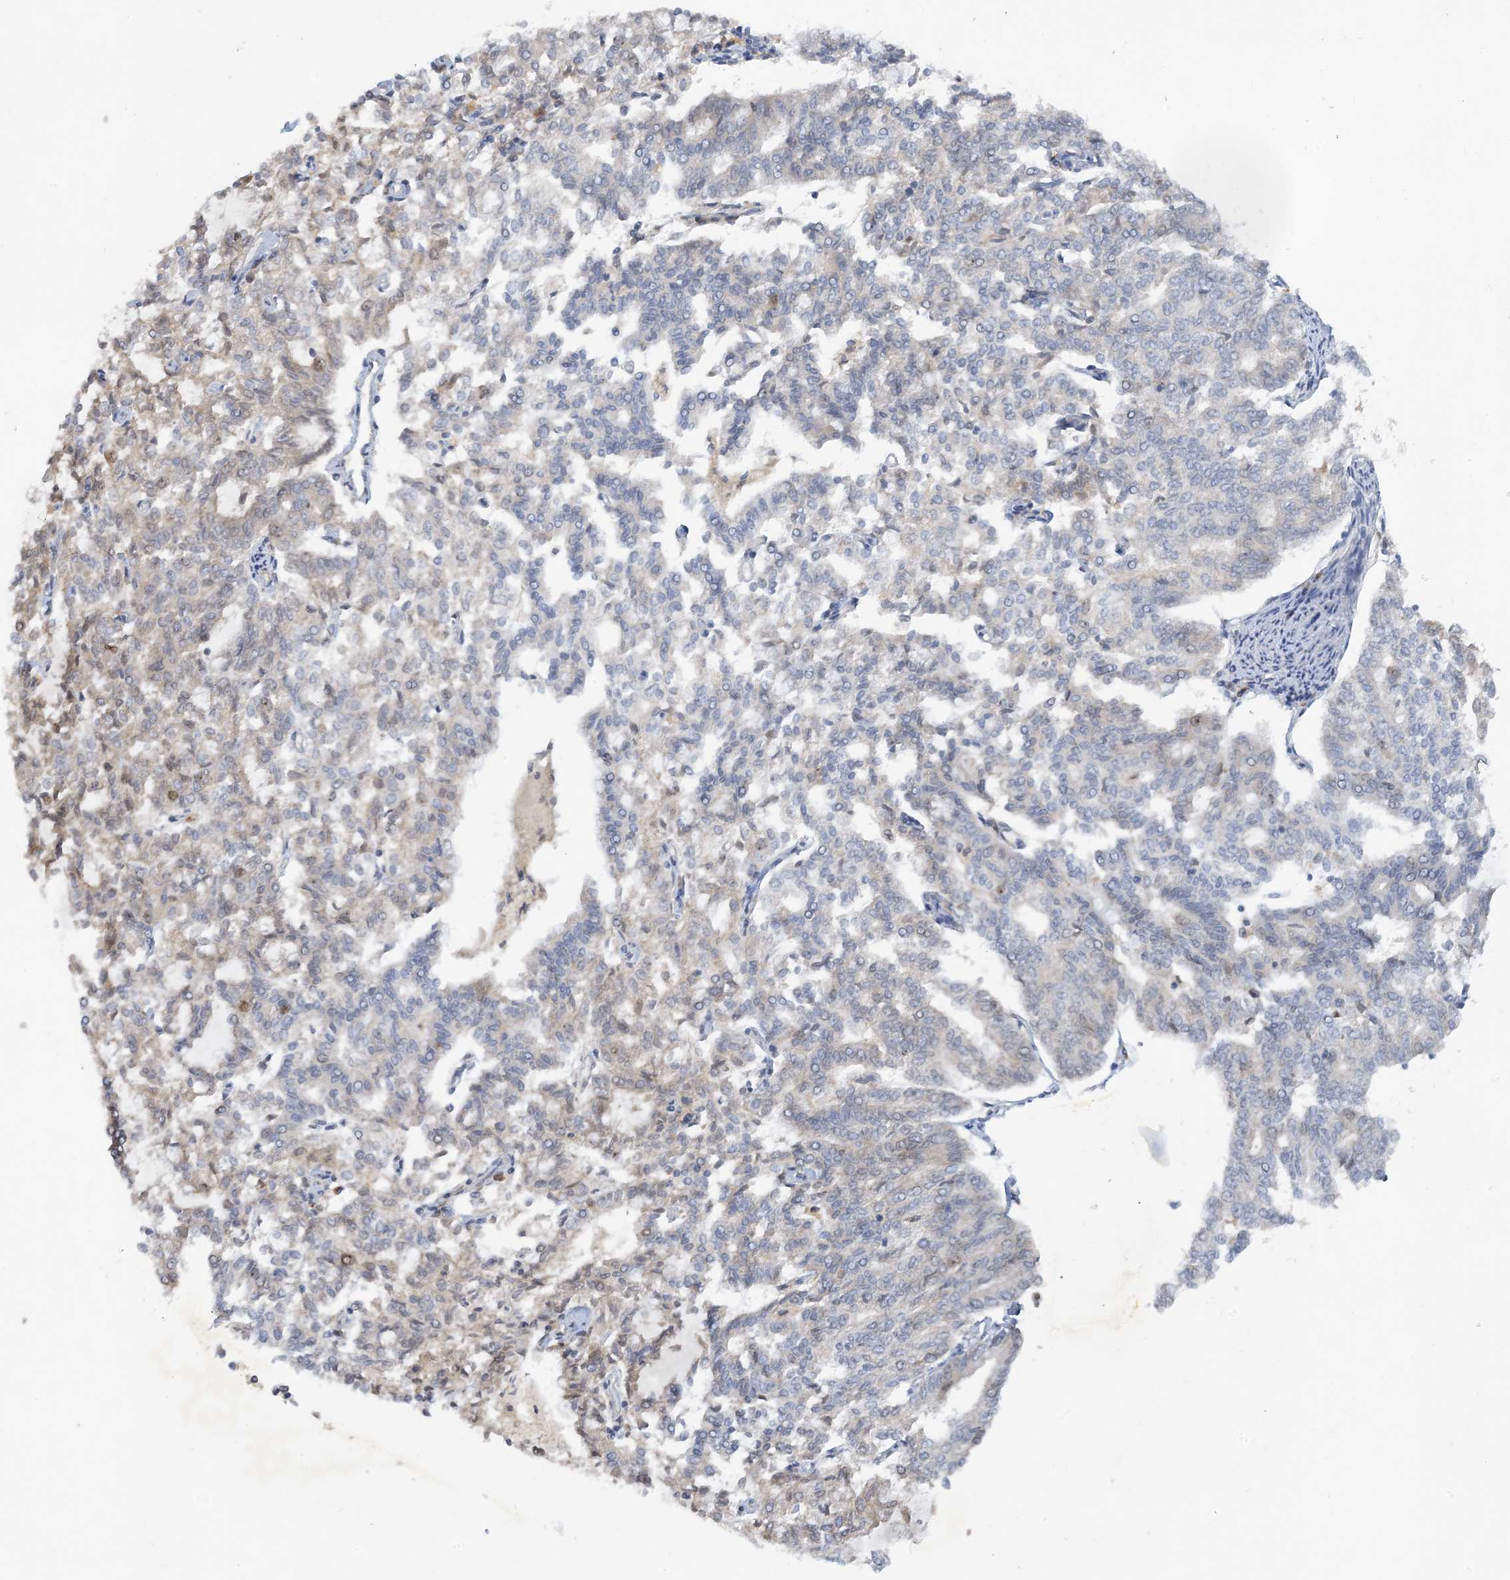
{"staining": {"intensity": "negative", "quantity": "none", "location": "none"}, "tissue": "endometrial cancer", "cell_type": "Tumor cells", "image_type": "cancer", "snomed": [{"axis": "morphology", "description": "Adenocarcinoma, NOS"}, {"axis": "topography", "description": "Endometrium"}], "caption": "Human adenocarcinoma (endometrial) stained for a protein using immunohistochemistry displays no positivity in tumor cells.", "gene": "UBE2E1", "patient": {"sex": "female", "age": 79}}